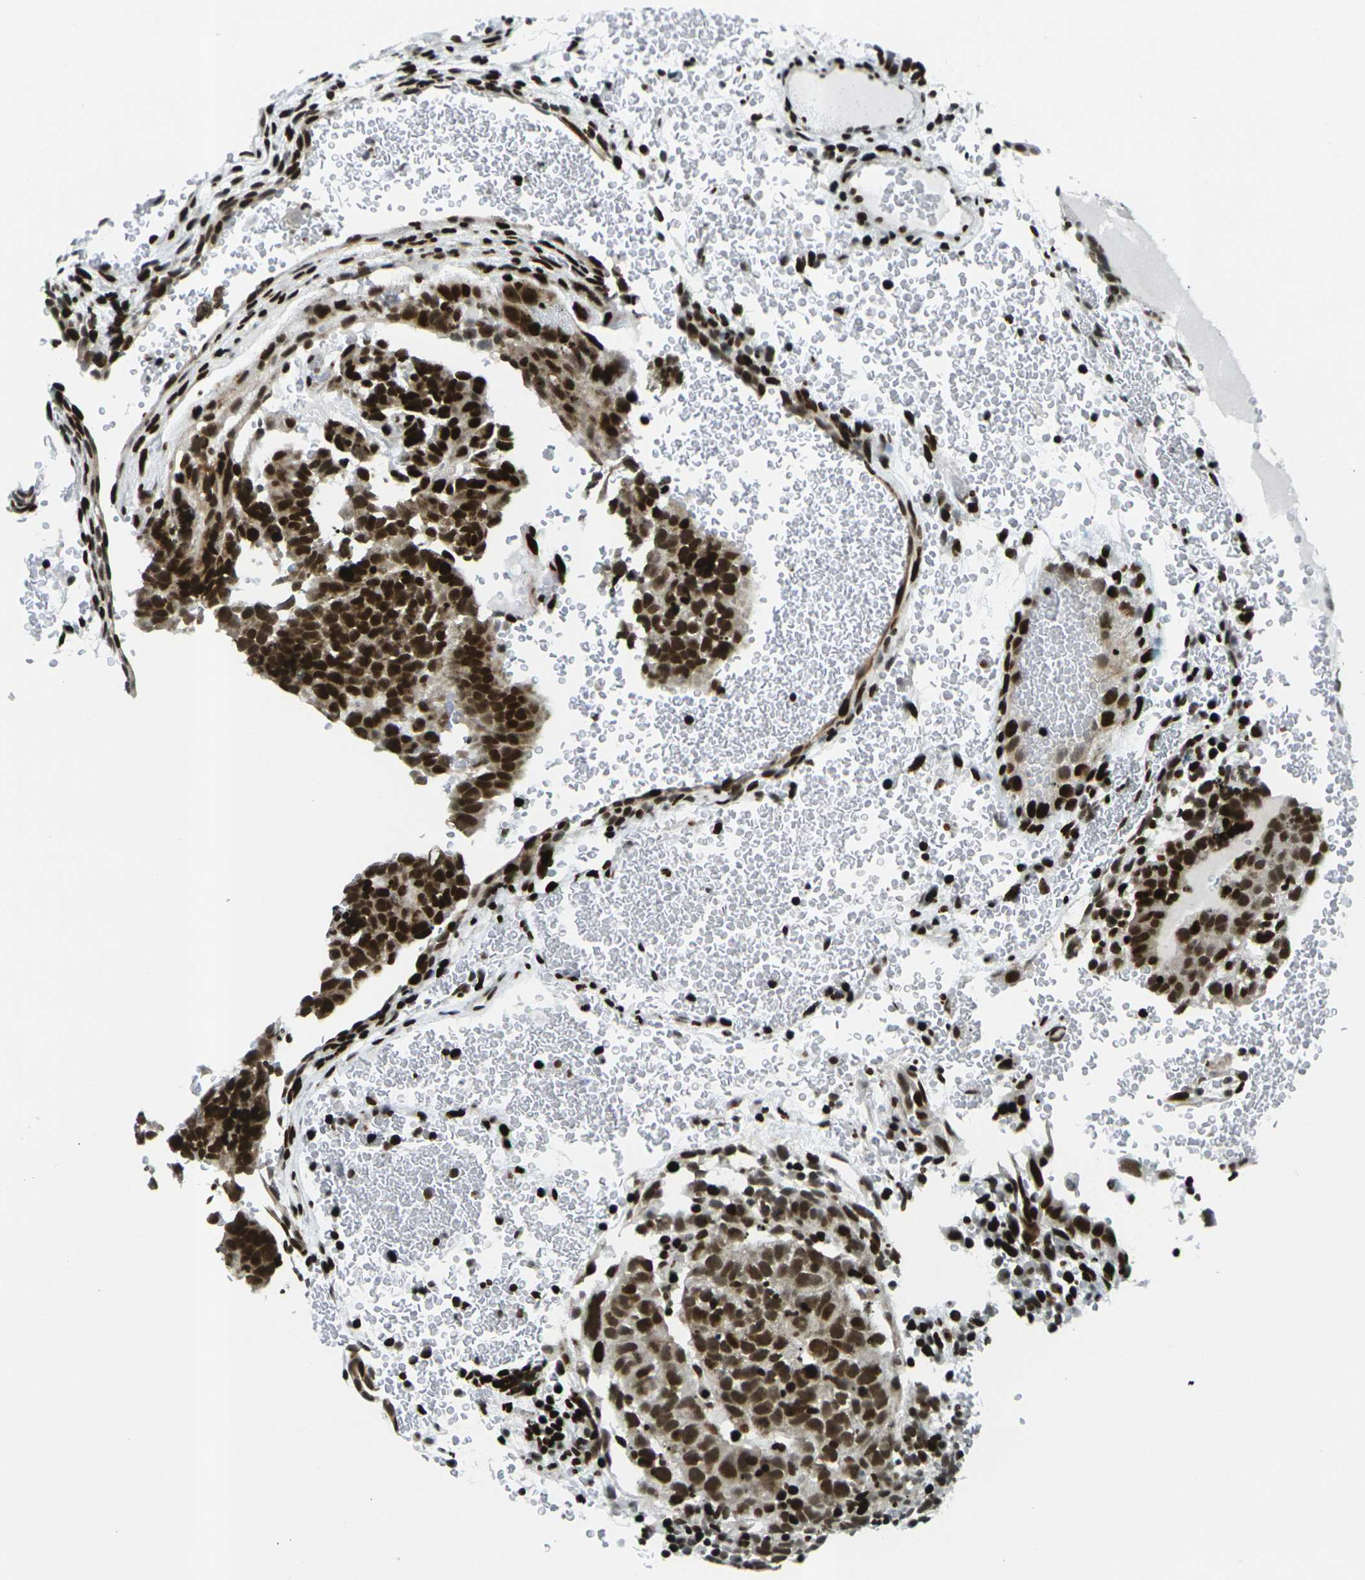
{"staining": {"intensity": "strong", "quantity": ">75%", "location": "nuclear"}, "tissue": "testis cancer", "cell_type": "Tumor cells", "image_type": "cancer", "snomed": [{"axis": "morphology", "description": "Seminoma, NOS"}, {"axis": "morphology", "description": "Carcinoma, Embryonal, NOS"}, {"axis": "topography", "description": "Testis"}], "caption": "The immunohistochemical stain shows strong nuclear expression in tumor cells of testis cancer tissue. The staining was performed using DAB, with brown indicating positive protein expression. Nuclei are stained blue with hematoxylin.", "gene": "H3-3A", "patient": {"sex": "male", "age": 52}}